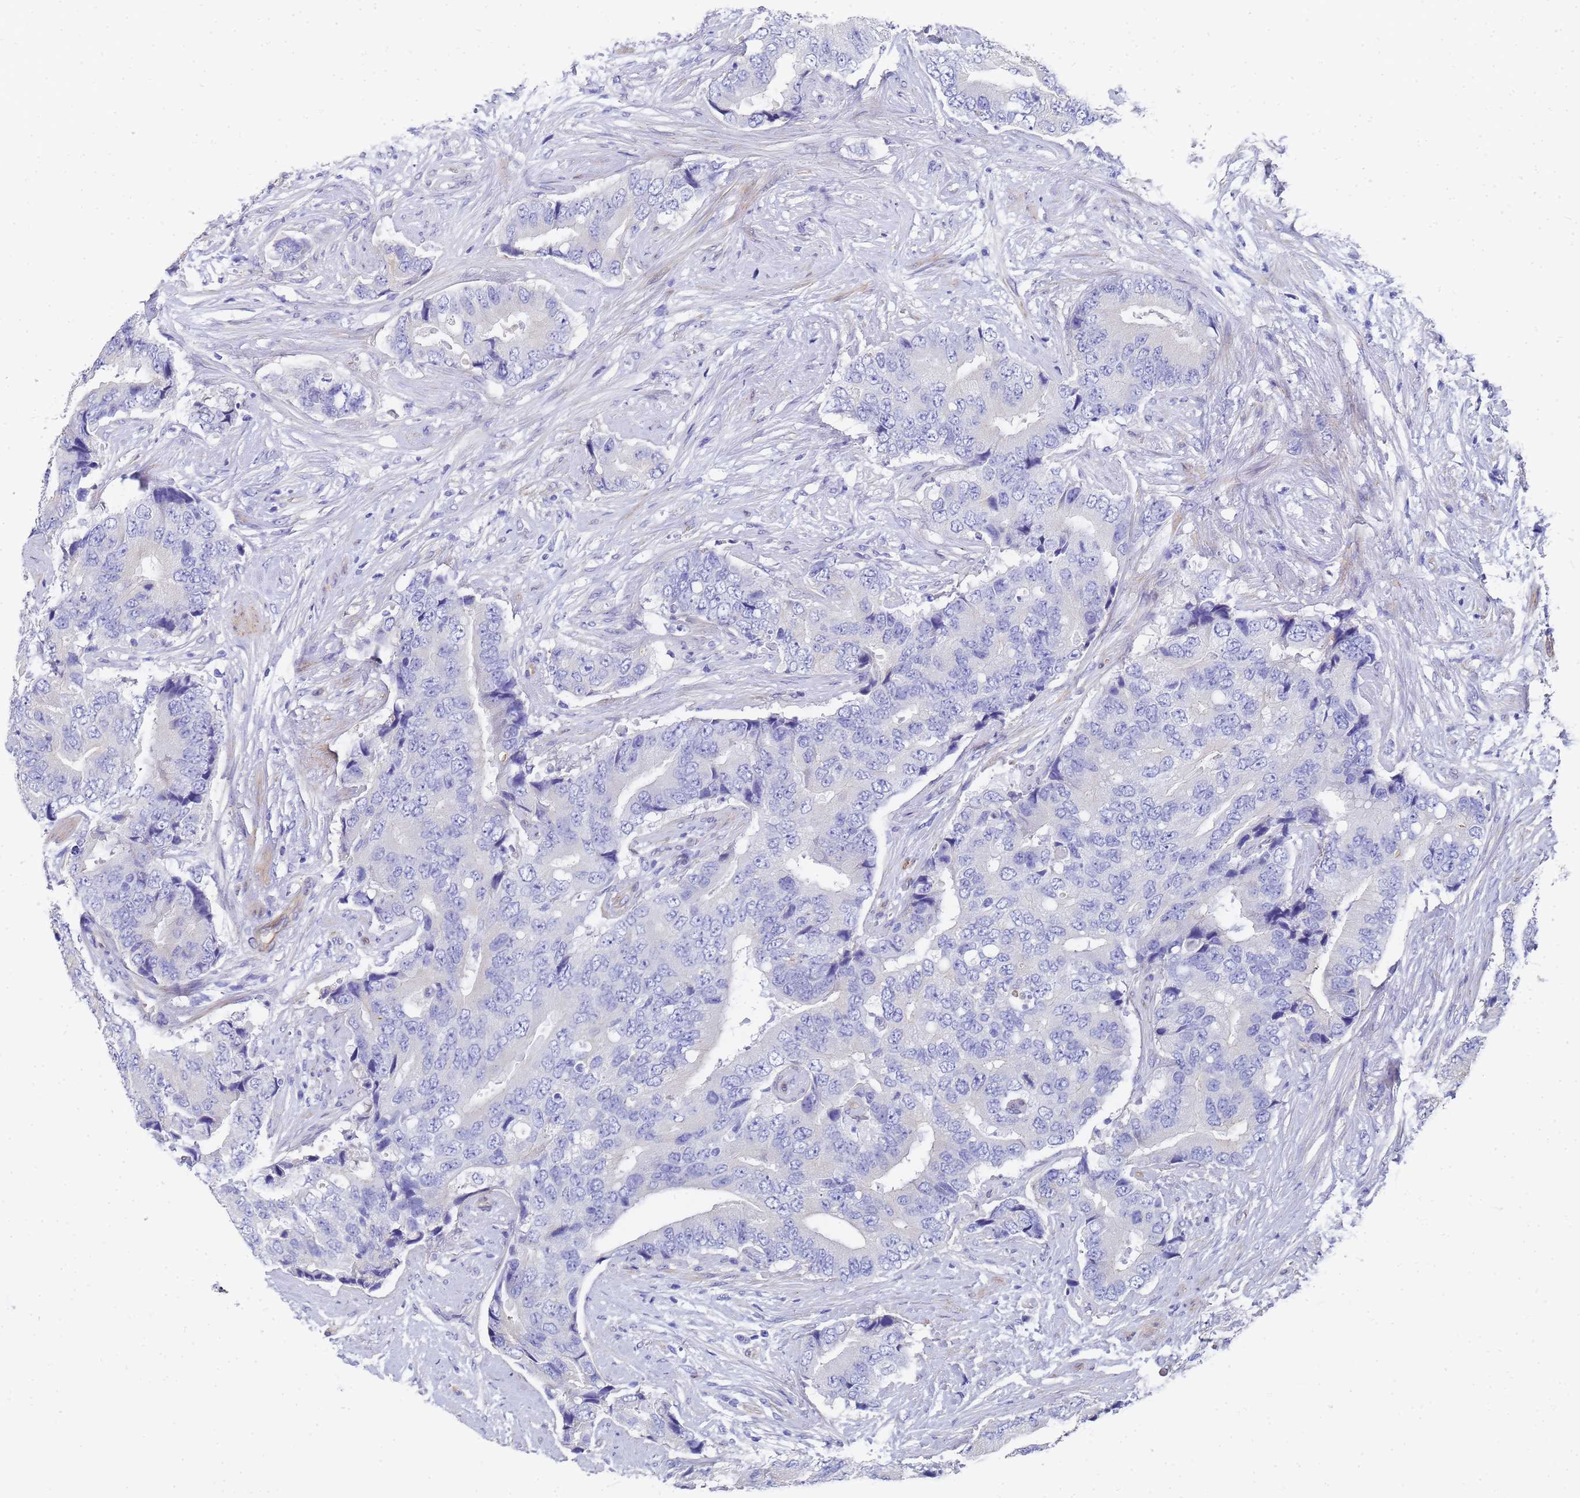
{"staining": {"intensity": "negative", "quantity": "none", "location": "none"}, "tissue": "prostate cancer", "cell_type": "Tumor cells", "image_type": "cancer", "snomed": [{"axis": "morphology", "description": "Adenocarcinoma, High grade"}, {"axis": "topography", "description": "Prostate"}], "caption": "This is a photomicrograph of immunohistochemistry (IHC) staining of prostate adenocarcinoma (high-grade), which shows no staining in tumor cells.", "gene": "TUBB1", "patient": {"sex": "male", "age": 70}}